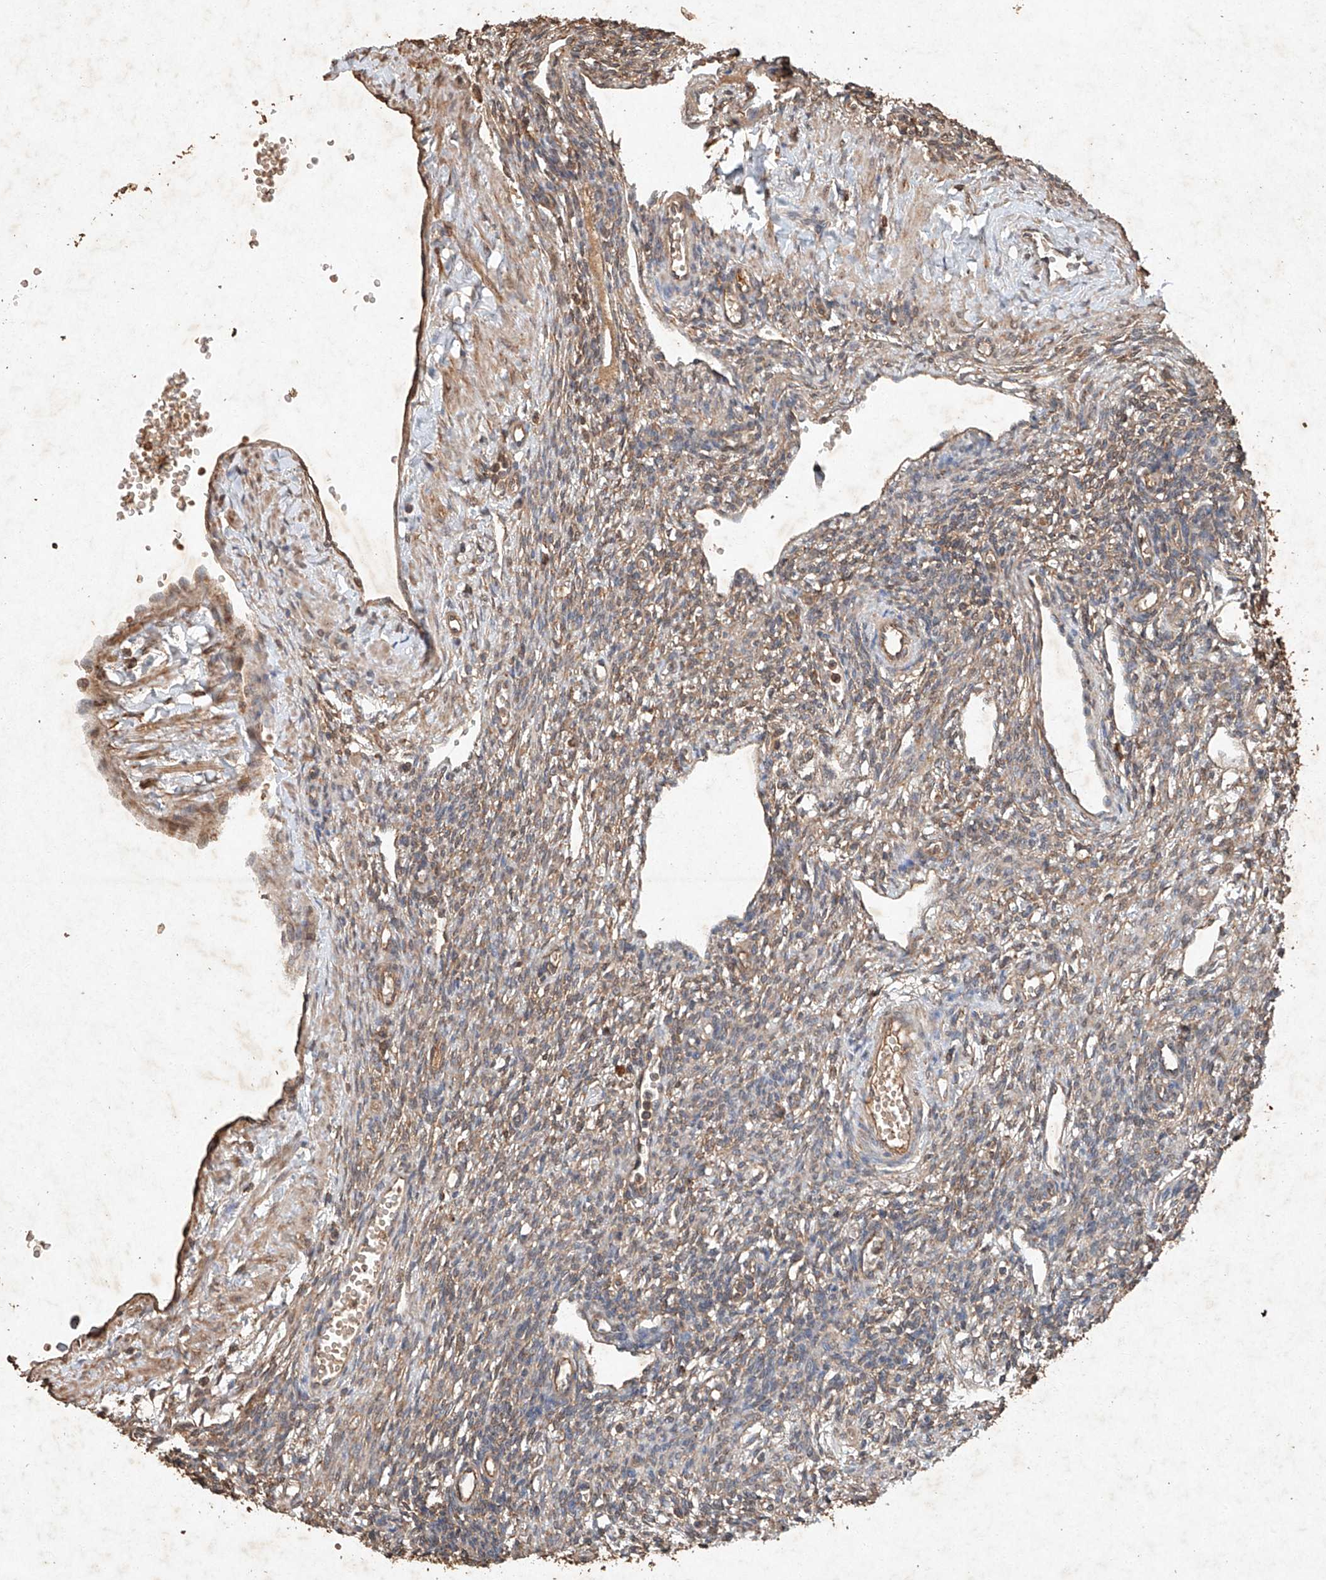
{"staining": {"intensity": "weak", "quantity": "25%-75%", "location": "cytoplasmic/membranous"}, "tissue": "ovary", "cell_type": "Ovarian stroma cells", "image_type": "normal", "snomed": [{"axis": "morphology", "description": "Normal tissue, NOS"}, {"axis": "morphology", "description": "Cyst, NOS"}, {"axis": "topography", "description": "Ovary"}], "caption": "Immunohistochemical staining of benign ovary reveals weak cytoplasmic/membranous protein staining in approximately 25%-75% of ovarian stroma cells.", "gene": "STK3", "patient": {"sex": "female", "age": 33}}